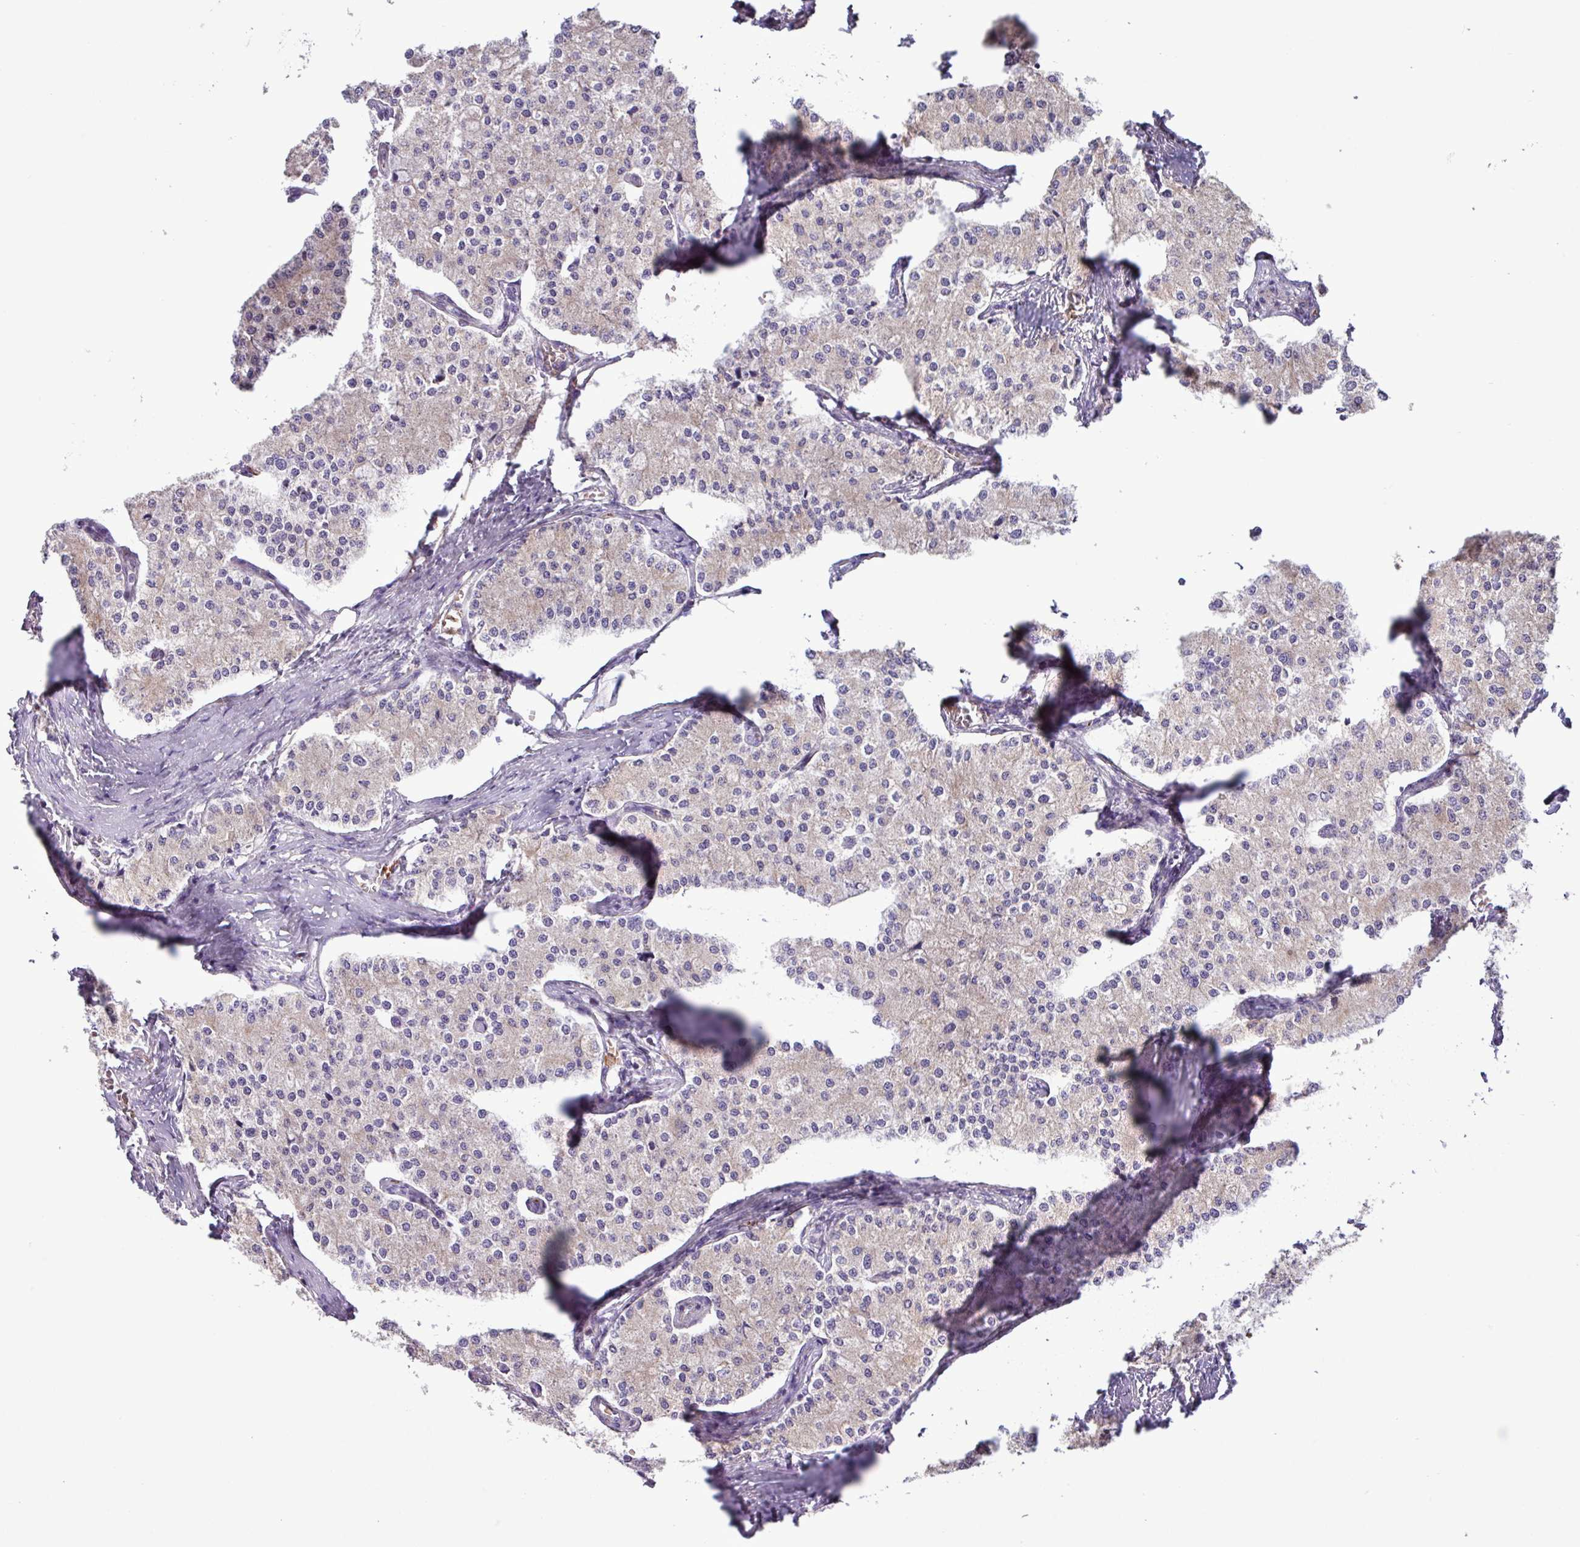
{"staining": {"intensity": "negative", "quantity": "none", "location": "none"}, "tissue": "carcinoid", "cell_type": "Tumor cells", "image_type": "cancer", "snomed": [{"axis": "morphology", "description": "Carcinoid, malignant, NOS"}, {"axis": "topography", "description": "Colon"}], "caption": "Carcinoid was stained to show a protein in brown. There is no significant expression in tumor cells.", "gene": "FAM183A", "patient": {"sex": "female", "age": 52}}